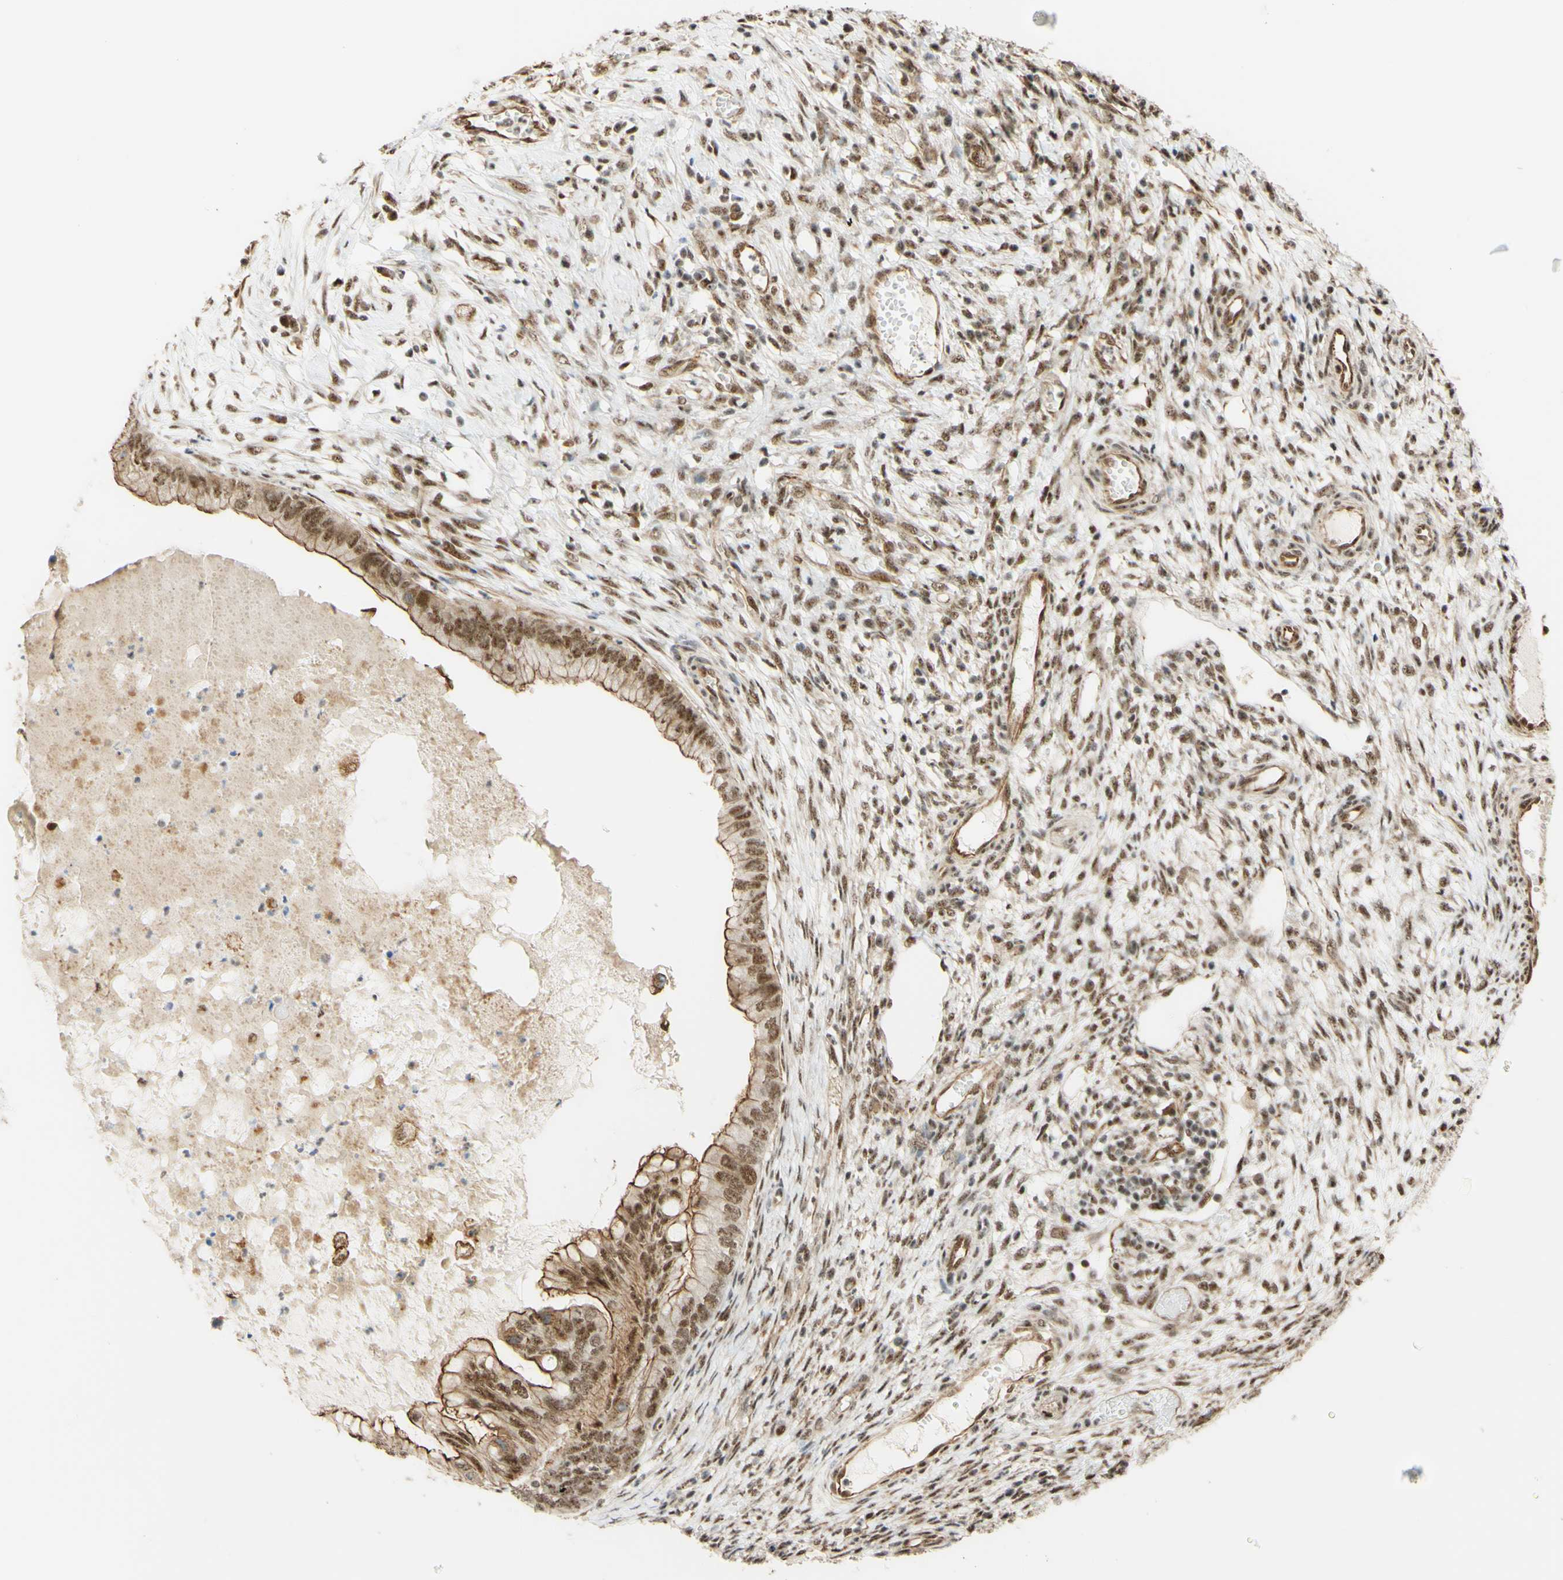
{"staining": {"intensity": "moderate", "quantity": ">75%", "location": "cytoplasmic/membranous,nuclear"}, "tissue": "ovarian cancer", "cell_type": "Tumor cells", "image_type": "cancer", "snomed": [{"axis": "morphology", "description": "Cystadenocarcinoma, mucinous, NOS"}, {"axis": "topography", "description": "Ovary"}], "caption": "High-magnification brightfield microscopy of ovarian cancer stained with DAB (3,3'-diaminobenzidine) (brown) and counterstained with hematoxylin (blue). tumor cells exhibit moderate cytoplasmic/membranous and nuclear positivity is appreciated in approximately>75% of cells.", "gene": "SAP18", "patient": {"sex": "female", "age": 80}}